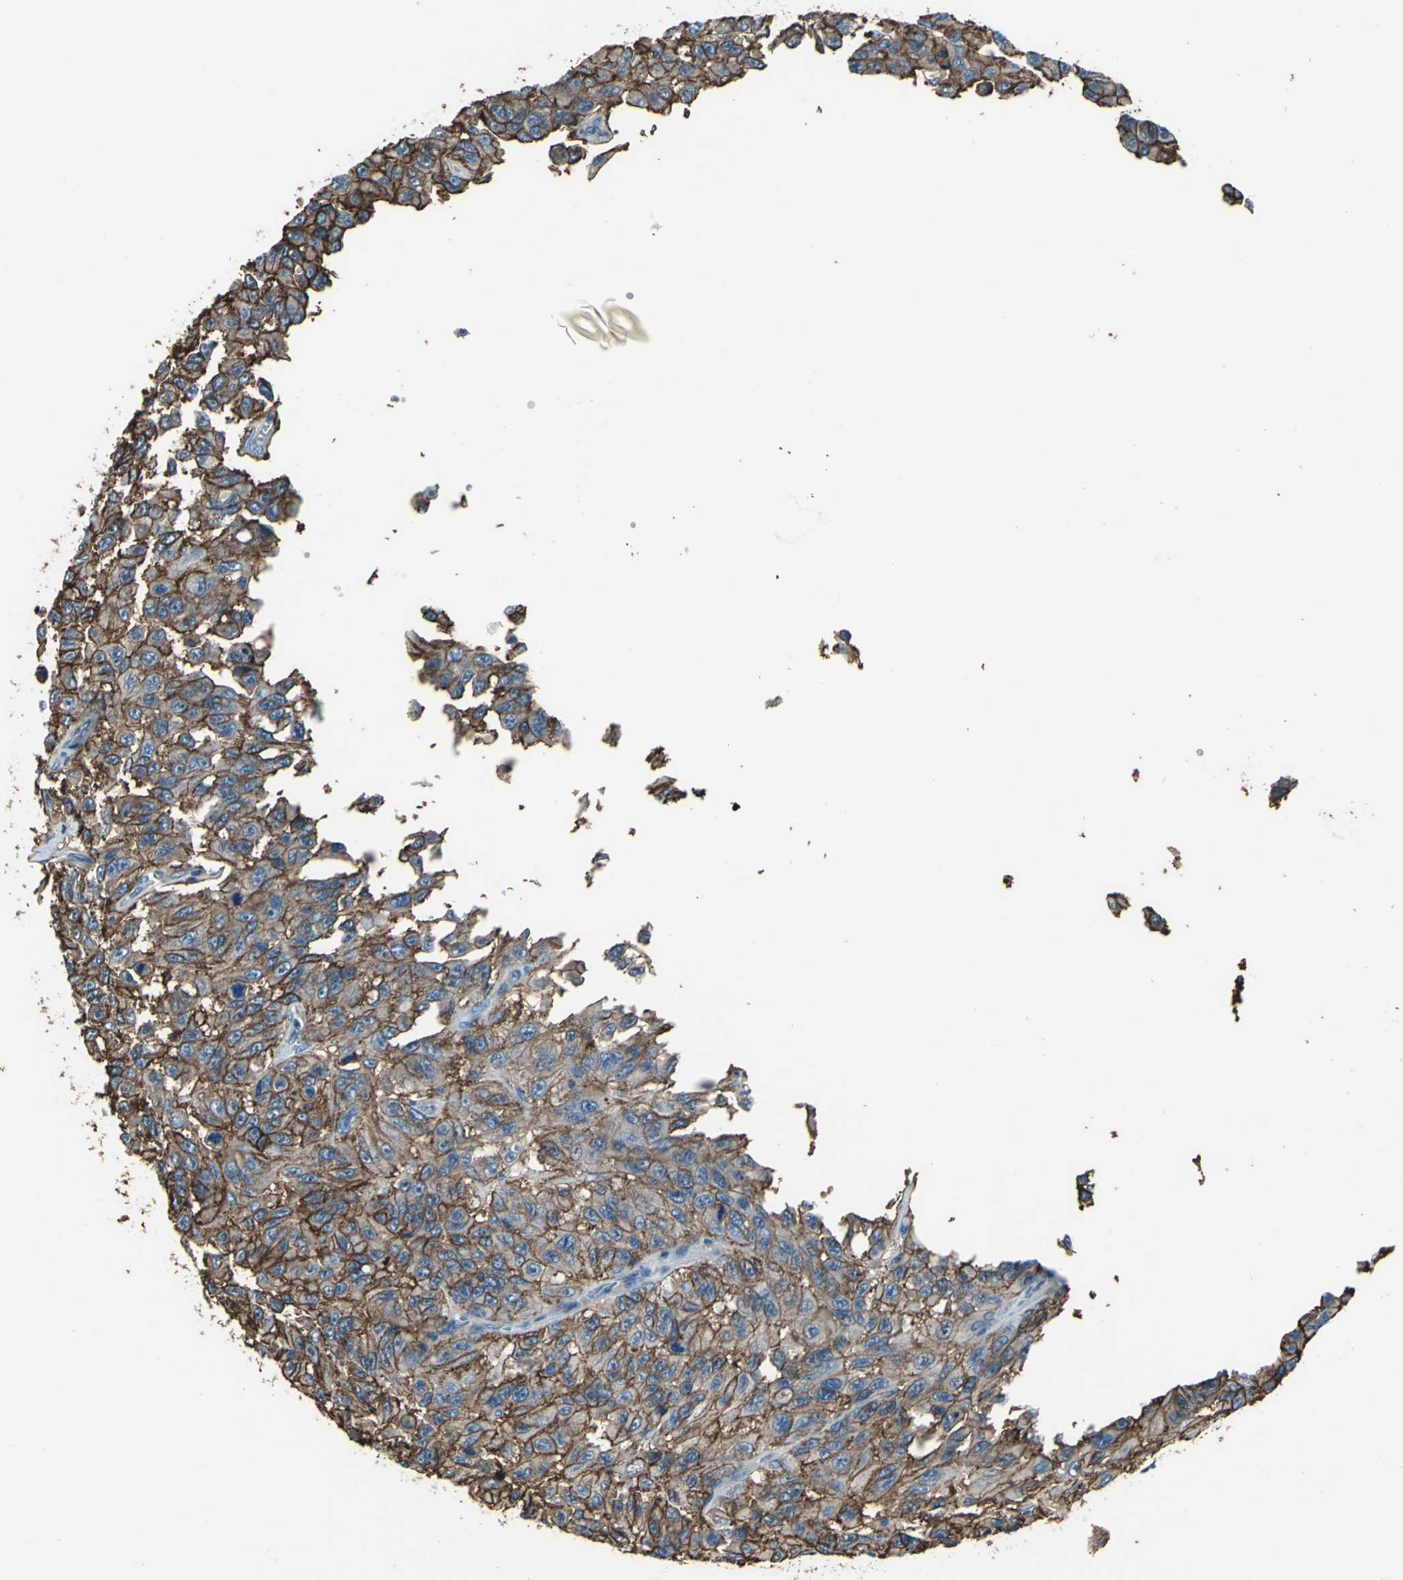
{"staining": {"intensity": "strong", "quantity": ">75%", "location": "cytoplasmic/membranous"}, "tissue": "melanoma", "cell_type": "Tumor cells", "image_type": "cancer", "snomed": [{"axis": "morphology", "description": "Malignant melanoma, NOS"}, {"axis": "topography", "description": "Skin"}], "caption": "Immunohistochemical staining of melanoma shows high levels of strong cytoplasmic/membranous protein staining in approximately >75% of tumor cells.", "gene": "CD44", "patient": {"sex": "male", "age": 30}}